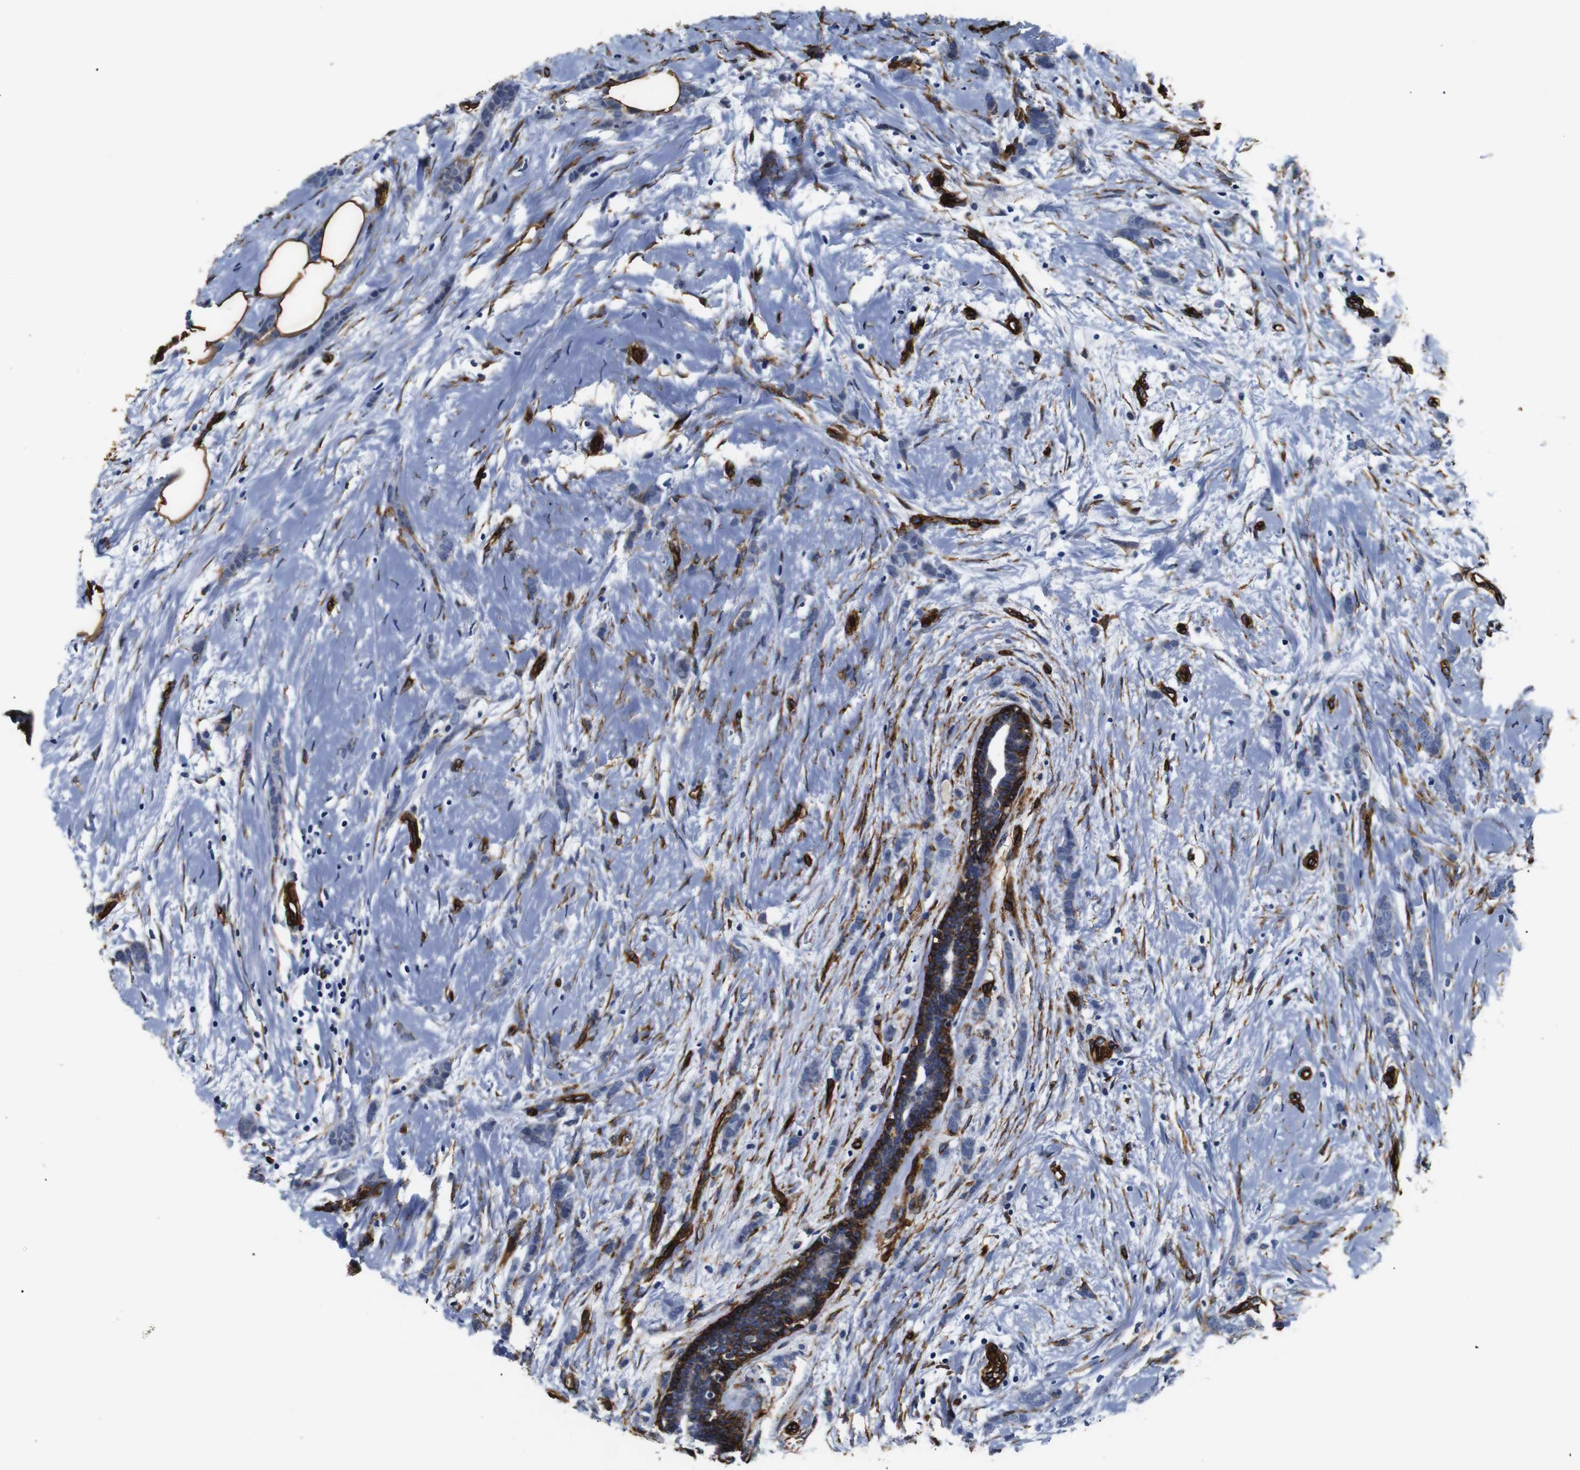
{"staining": {"intensity": "strong", "quantity": "<25%", "location": "cytoplasmic/membranous"}, "tissue": "breast cancer", "cell_type": "Tumor cells", "image_type": "cancer", "snomed": [{"axis": "morphology", "description": "Lobular carcinoma, in situ"}, {"axis": "morphology", "description": "Lobular carcinoma"}, {"axis": "topography", "description": "Breast"}], "caption": "The immunohistochemical stain highlights strong cytoplasmic/membranous positivity in tumor cells of breast cancer tissue. (IHC, brightfield microscopy, high magnification).", "gene": "CAV2", "patient": {"sex": "female", "age": 41}}